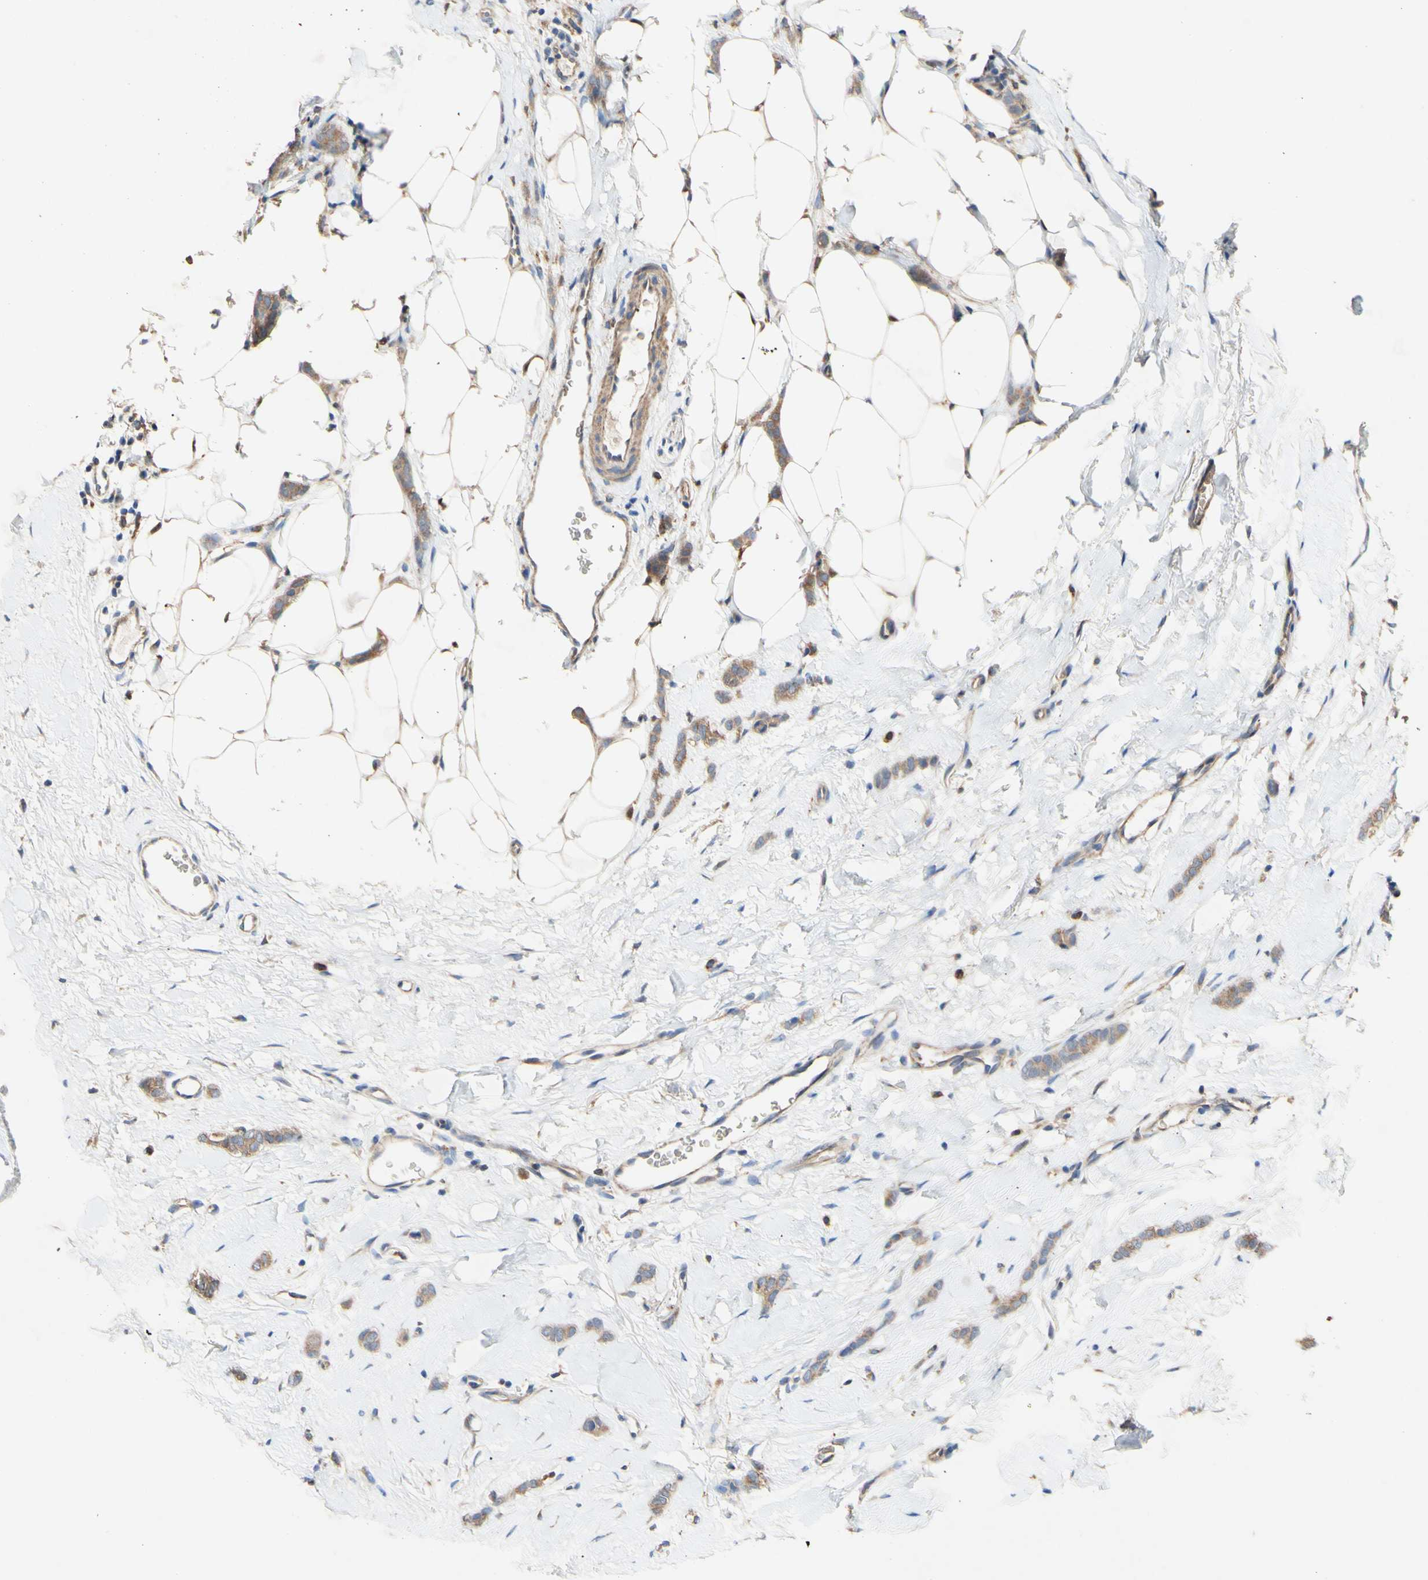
{"staining": {"intensity": "moderate", "quantity": ">75%", "location": "cytoplasmic/membranous"}, "tissue": "breast cancer", "cell_type": "Tumor cells", "image_type": "cancer", "snomed": [{"axis": "morphology", "description": "Lobular carcinoma"}, {"axis": "topography", "description": "Skin"}, {"axis": "topography", "description": "Breast"}], "caption": "Immunohistochemical staining of breast lobular carcinoma shows medium levels of moderate cytoplasmic/membranous protein staining in about >75% of tumor cells.", "gene": "PDGFB", "patient": {"sex": "female", "age": 46}}